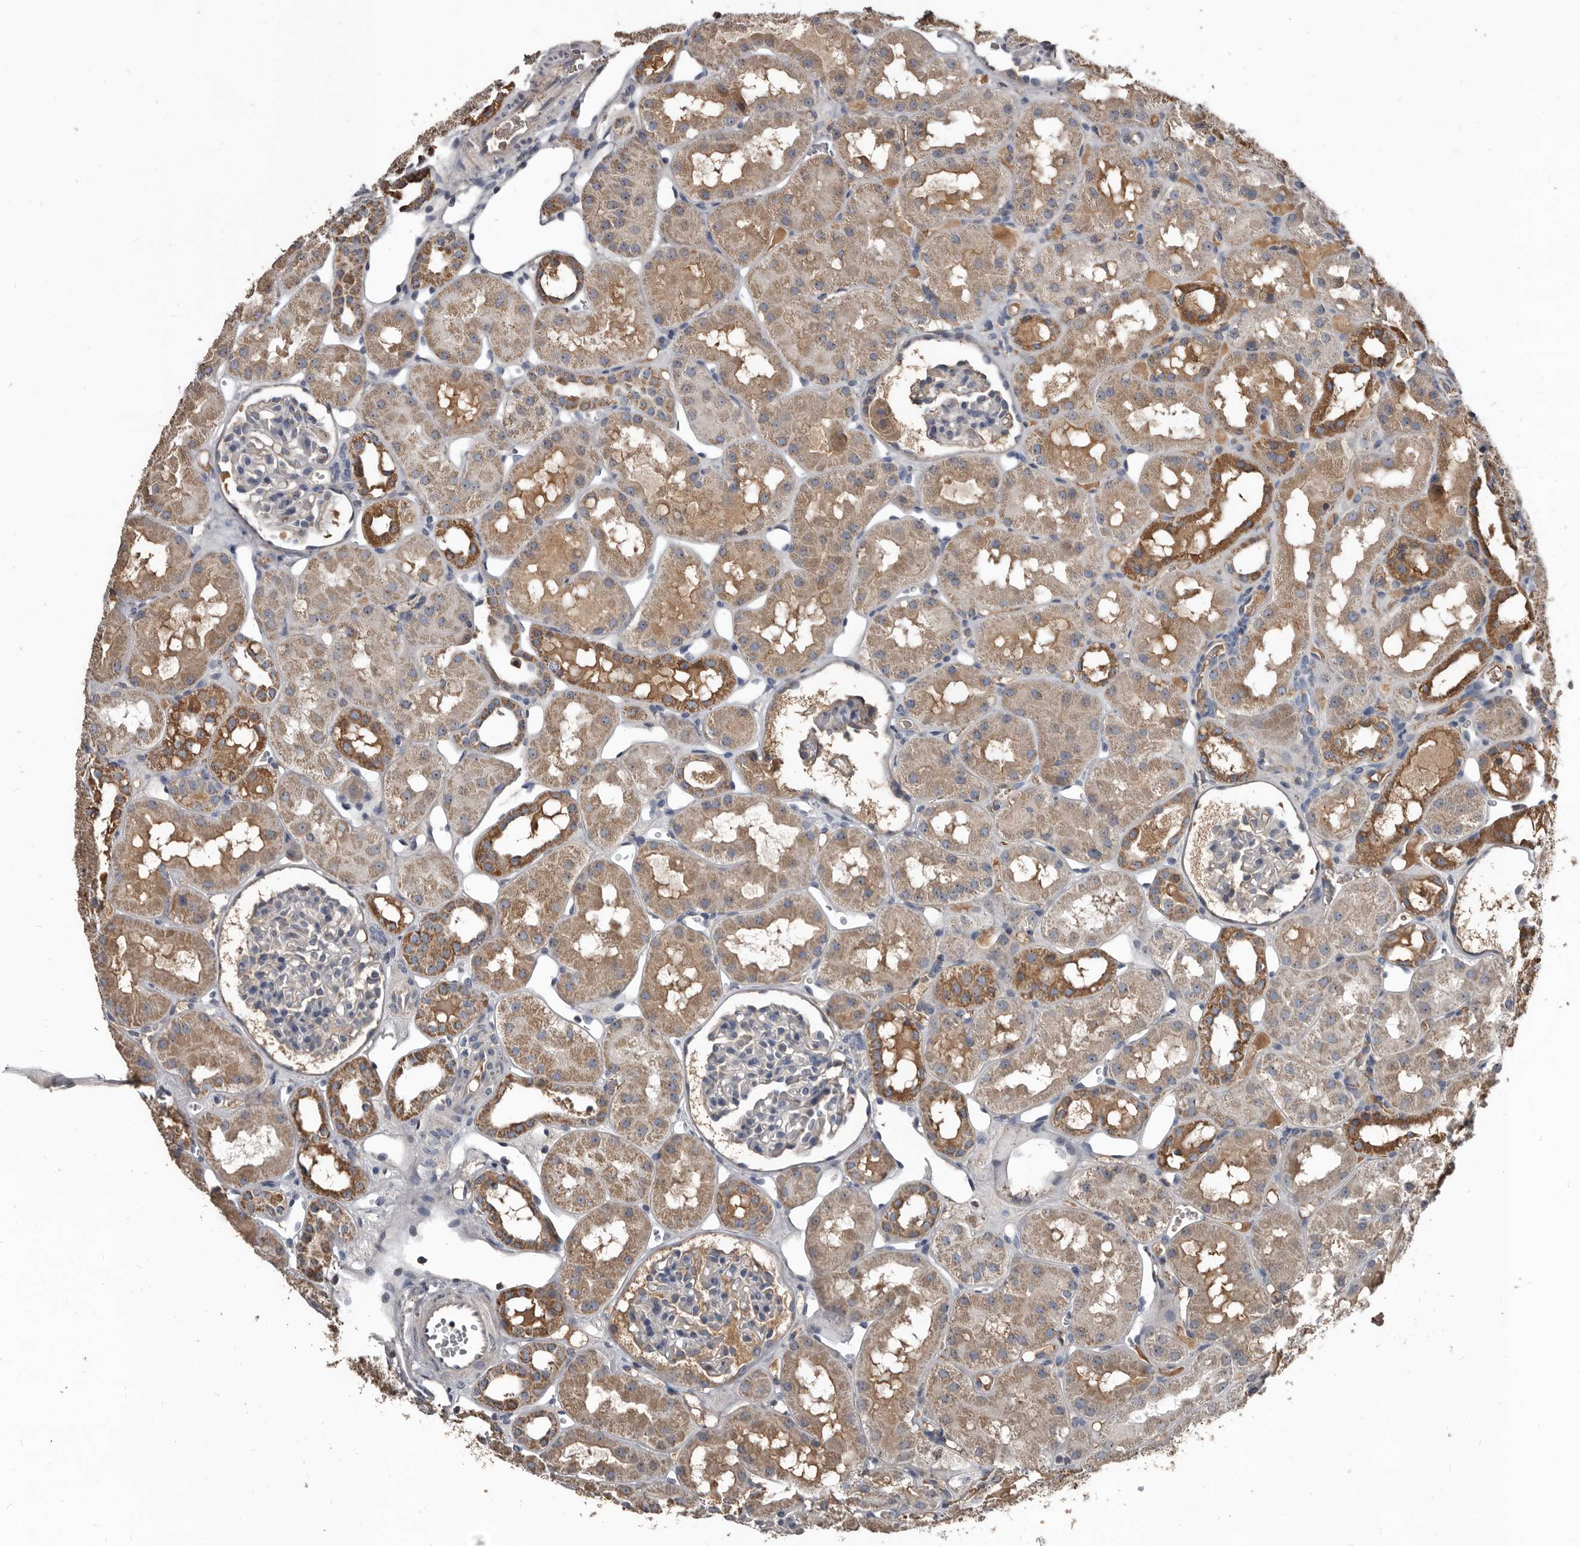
{"staining": {"intensity": "negative", "quantity": "none", "location": "none"}, "tissue": "kidney", "cell_type": "Cells in glomeruli", "image_type": "normal", "snomed": [{"axis": "morphology", "description": "Normal tissue, NOS"}, {"axis": "topography", "description": "Kidney"}], "caption": "Immunohistochemistry (IHC) of normal human kidney displays no staining in cells in glomeruli.", "gene": "GREB1", "patient": {"sex": "male", "age": 16}}